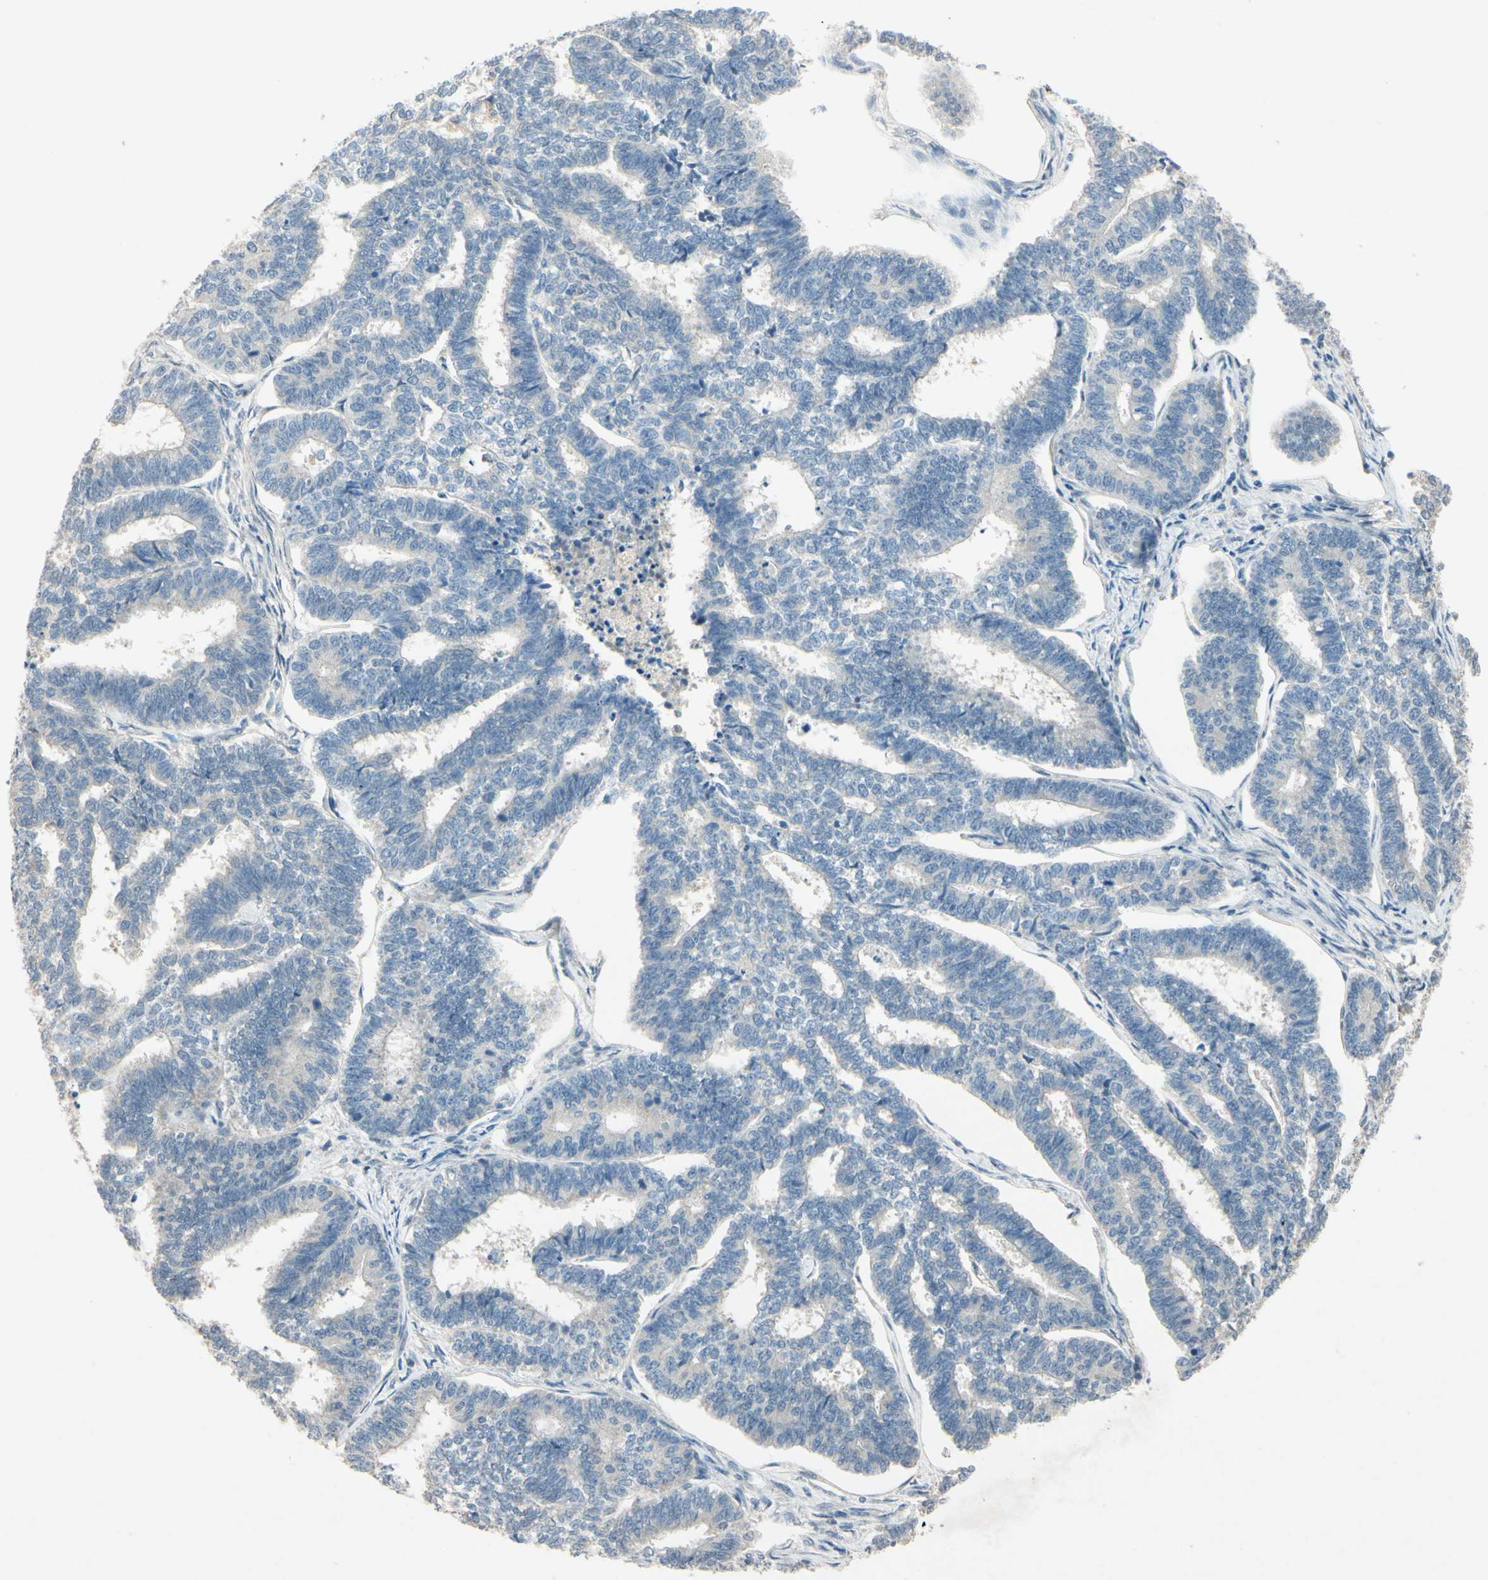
{"staining": {"intensity": "negative", "quantity": "none", "location": "none"}, "tissue": "endometrial cancer", "cell_type": "Tumor cells", "image_type": "cancer", "snomed": [{"axis": "morphology", "description": "Adenocarcinoma, NOS"}, {"axis": "topography", "description": "Endometrium"}], "caption": "Human adenocarcinoma (endometrial) stained for a protein using immunohistochemistry exhibits no positivity in tumor cells.", "gene": "HSPA1B", "patient": {"sex": "female", "age": 70}}